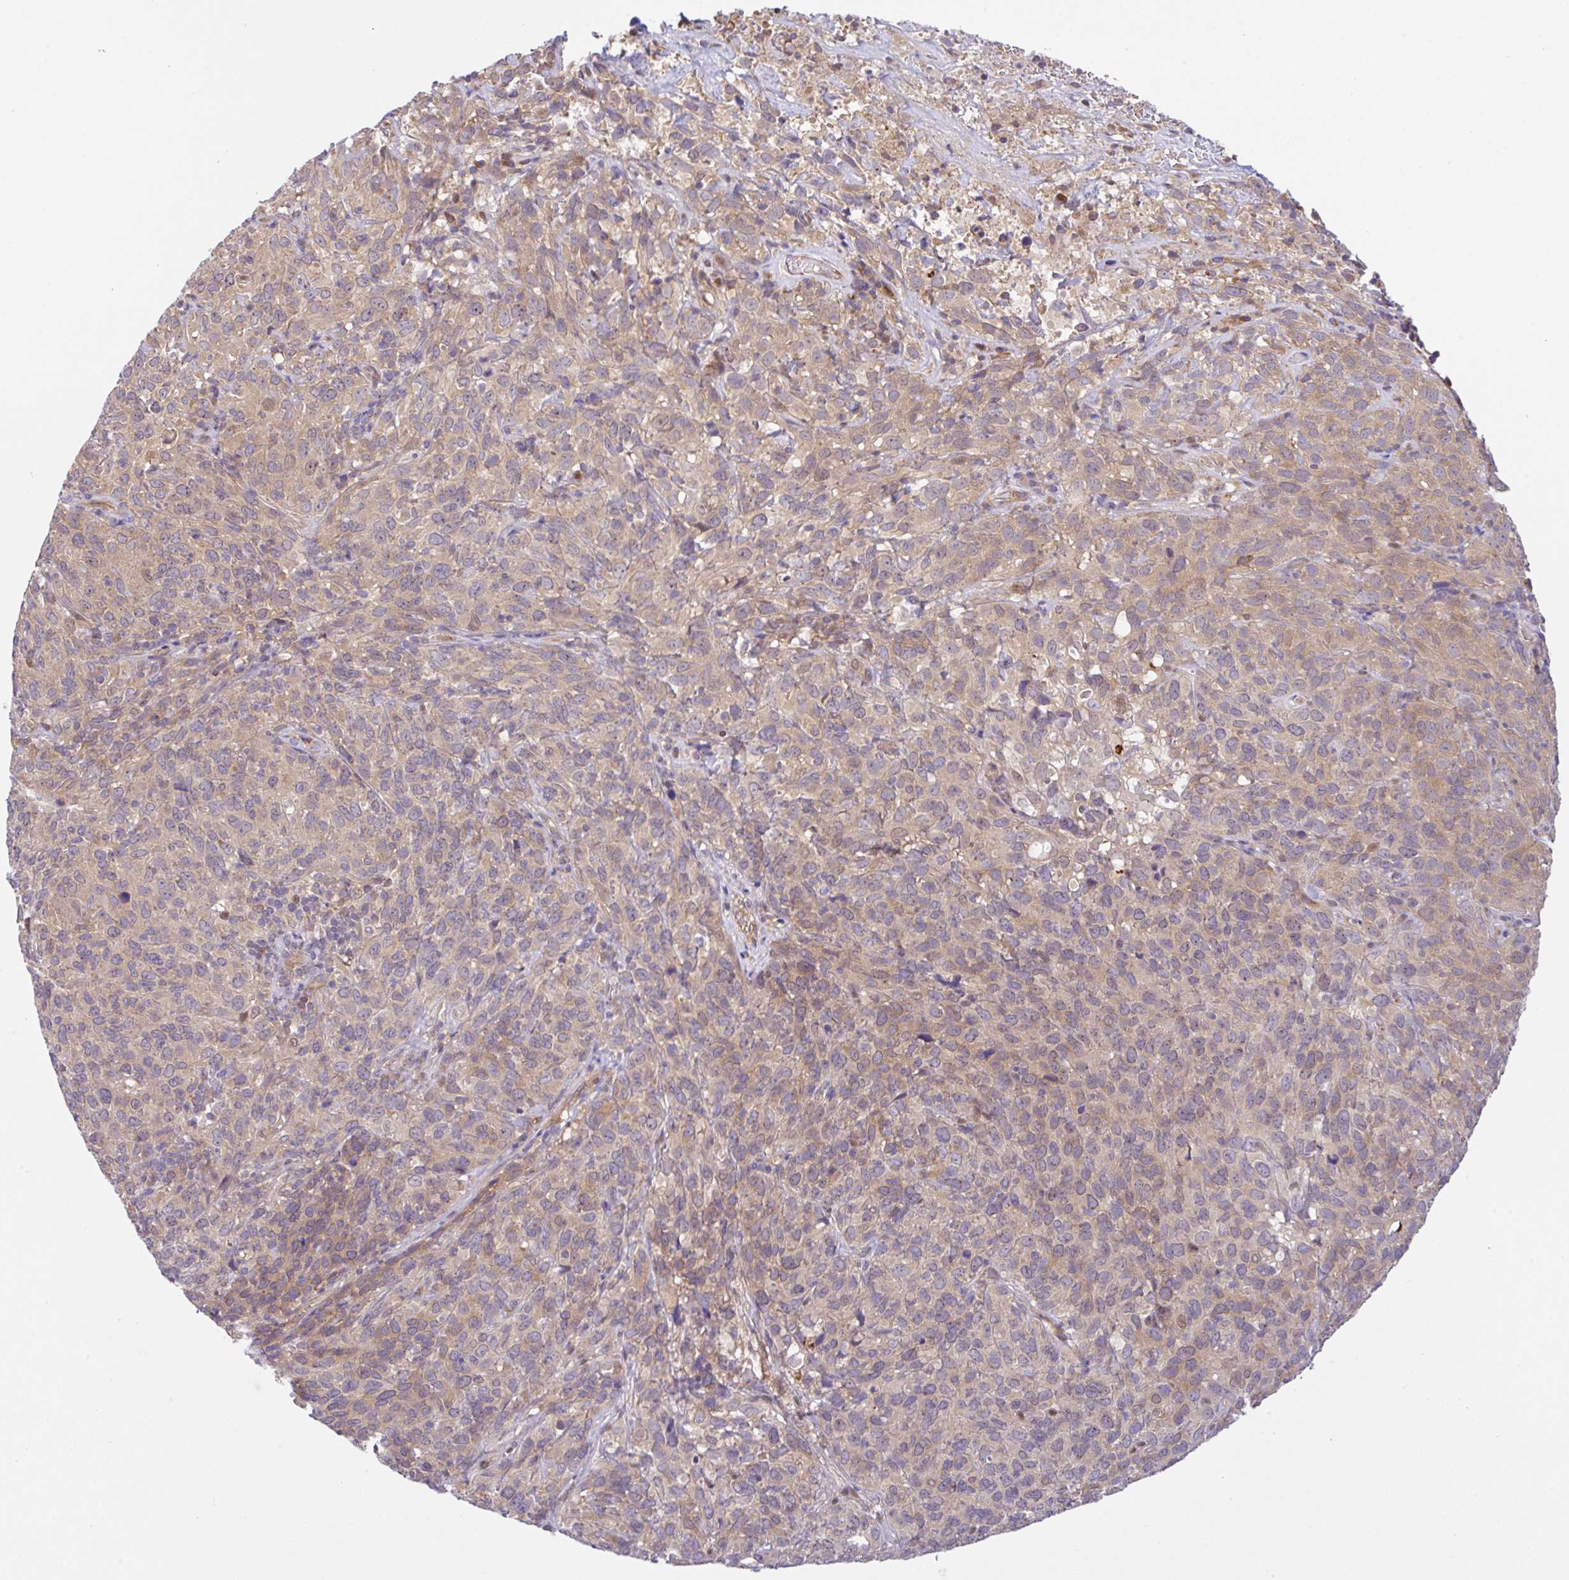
{"staining": {"intensity": "moderate", "quantity": ">75%", "location": "cytoplasmic/membranous"}, "tissue": "cervical cancer", "cell_type": "Tumor cells", "image_type": "cancer", "snomed": [{"axis": "morphology", "description": "Squamous cell carcinoma, NOS"}, {"axis": "topography", "description": "Cervix"}], "caption": "A micrograph showing moderate cytoplasmic/membranous expression in about >75% of tumor cells in cervical cancer (squamous cell carcinoma), as visualized by brown immunohistochemical staining.", "gene": "UBE4A", "patient": {"sex": "female", "age": 51}}